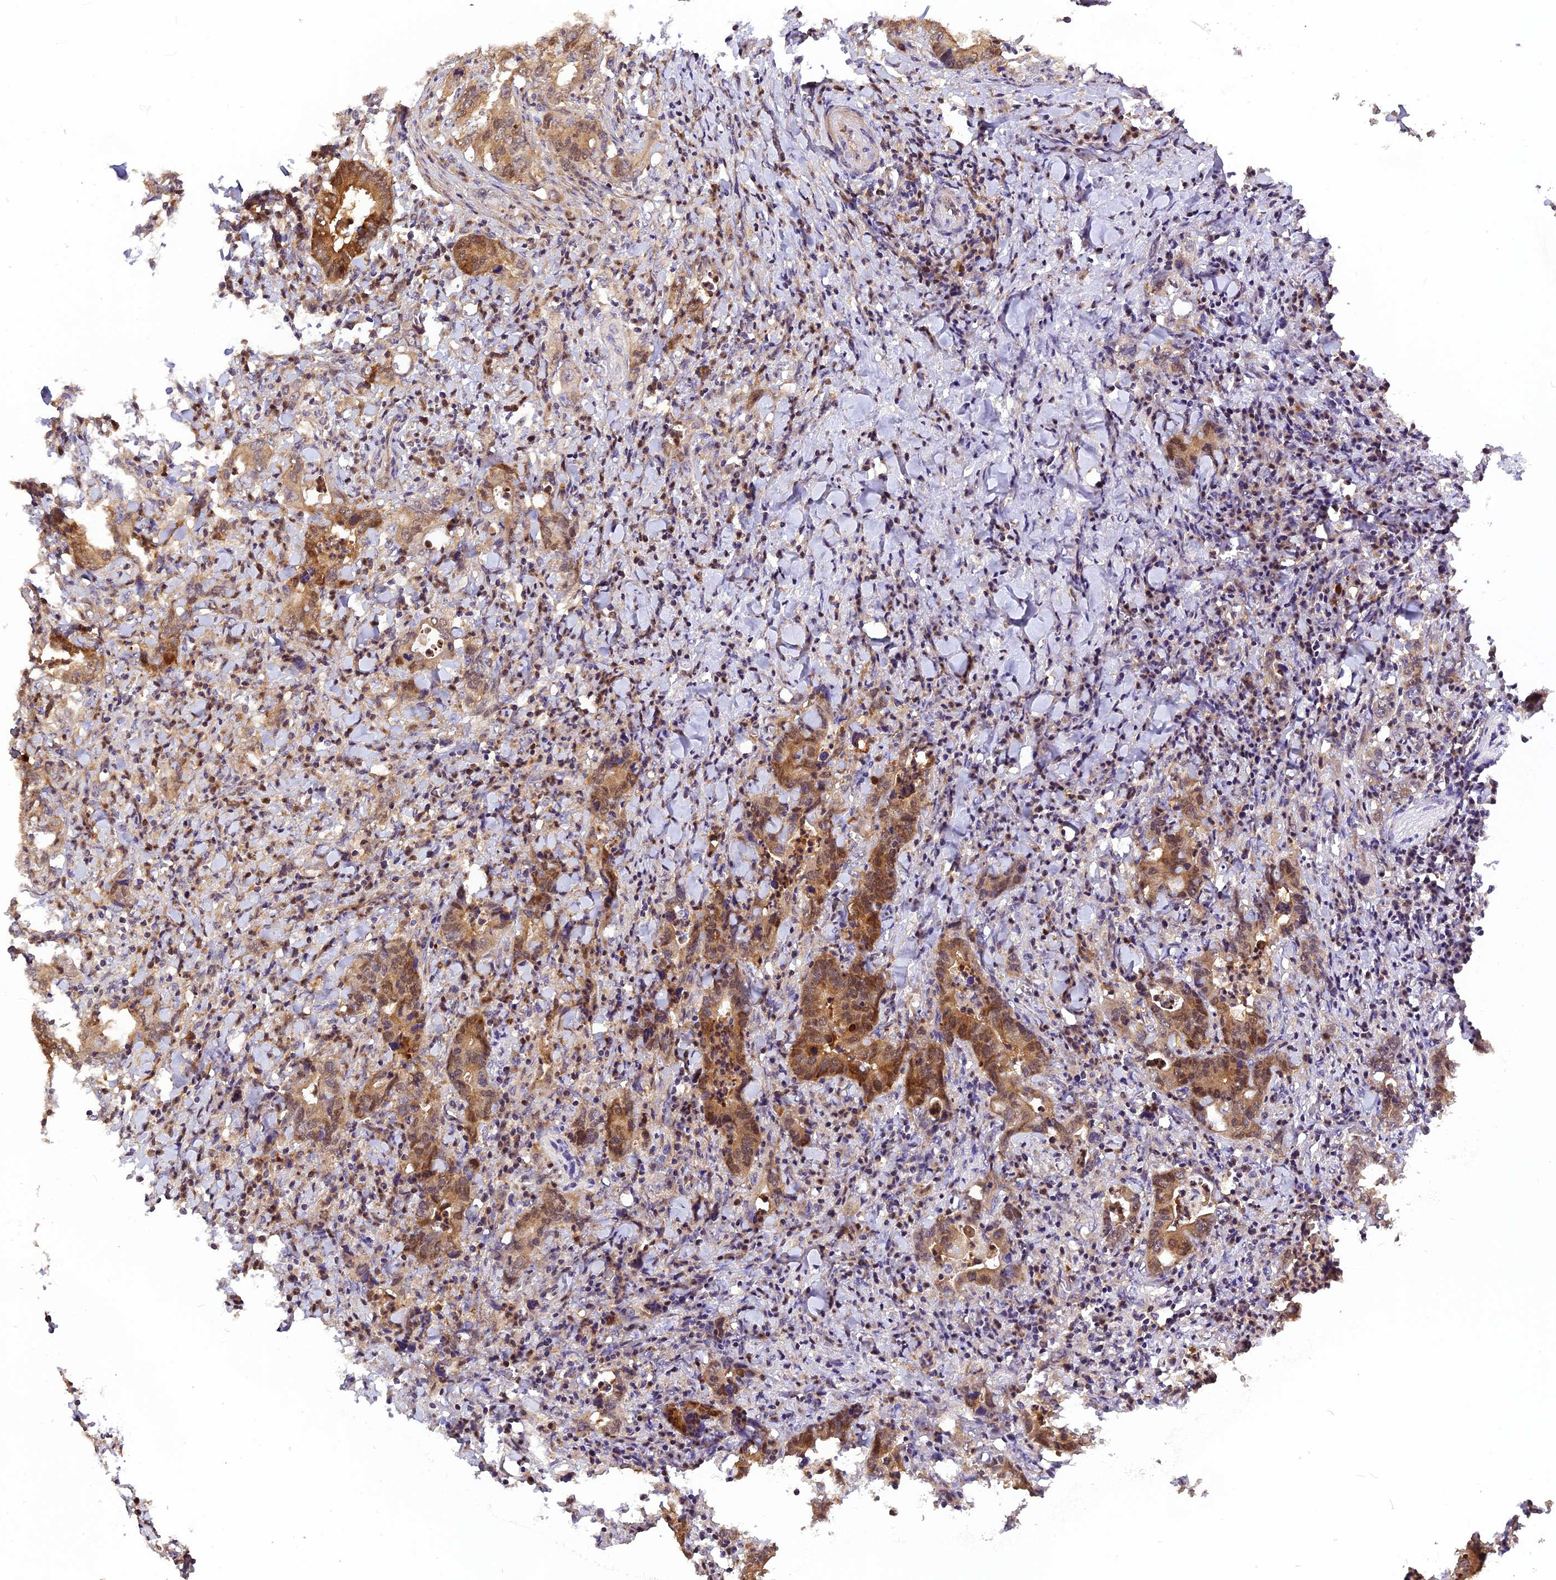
{"staining": {"intensity": "moderate", "quantity": ">75%", "location": "cytoplasmic/membranous,nuclear"}, "tissue": "colorectal cancer", "cell_type": "Tumor cells", "image_type": "cancer", "snomed": [{"axis": "morphology", "description": "Adenocarcinoma, NOS"}, {"axis": "topography", "description": "Colon"}], "caption": "A high-resolution photomicrograph shows IHC staining of colorectal cancer (adenocarcinoma), which reveals moderate cytoplasmic/membranous and nuclear positivity in approximately >75% of tumor cells. Nuclei are stained in blue.", "gene": "RPIA", "patient": {"sex": "female", "age": 75}}